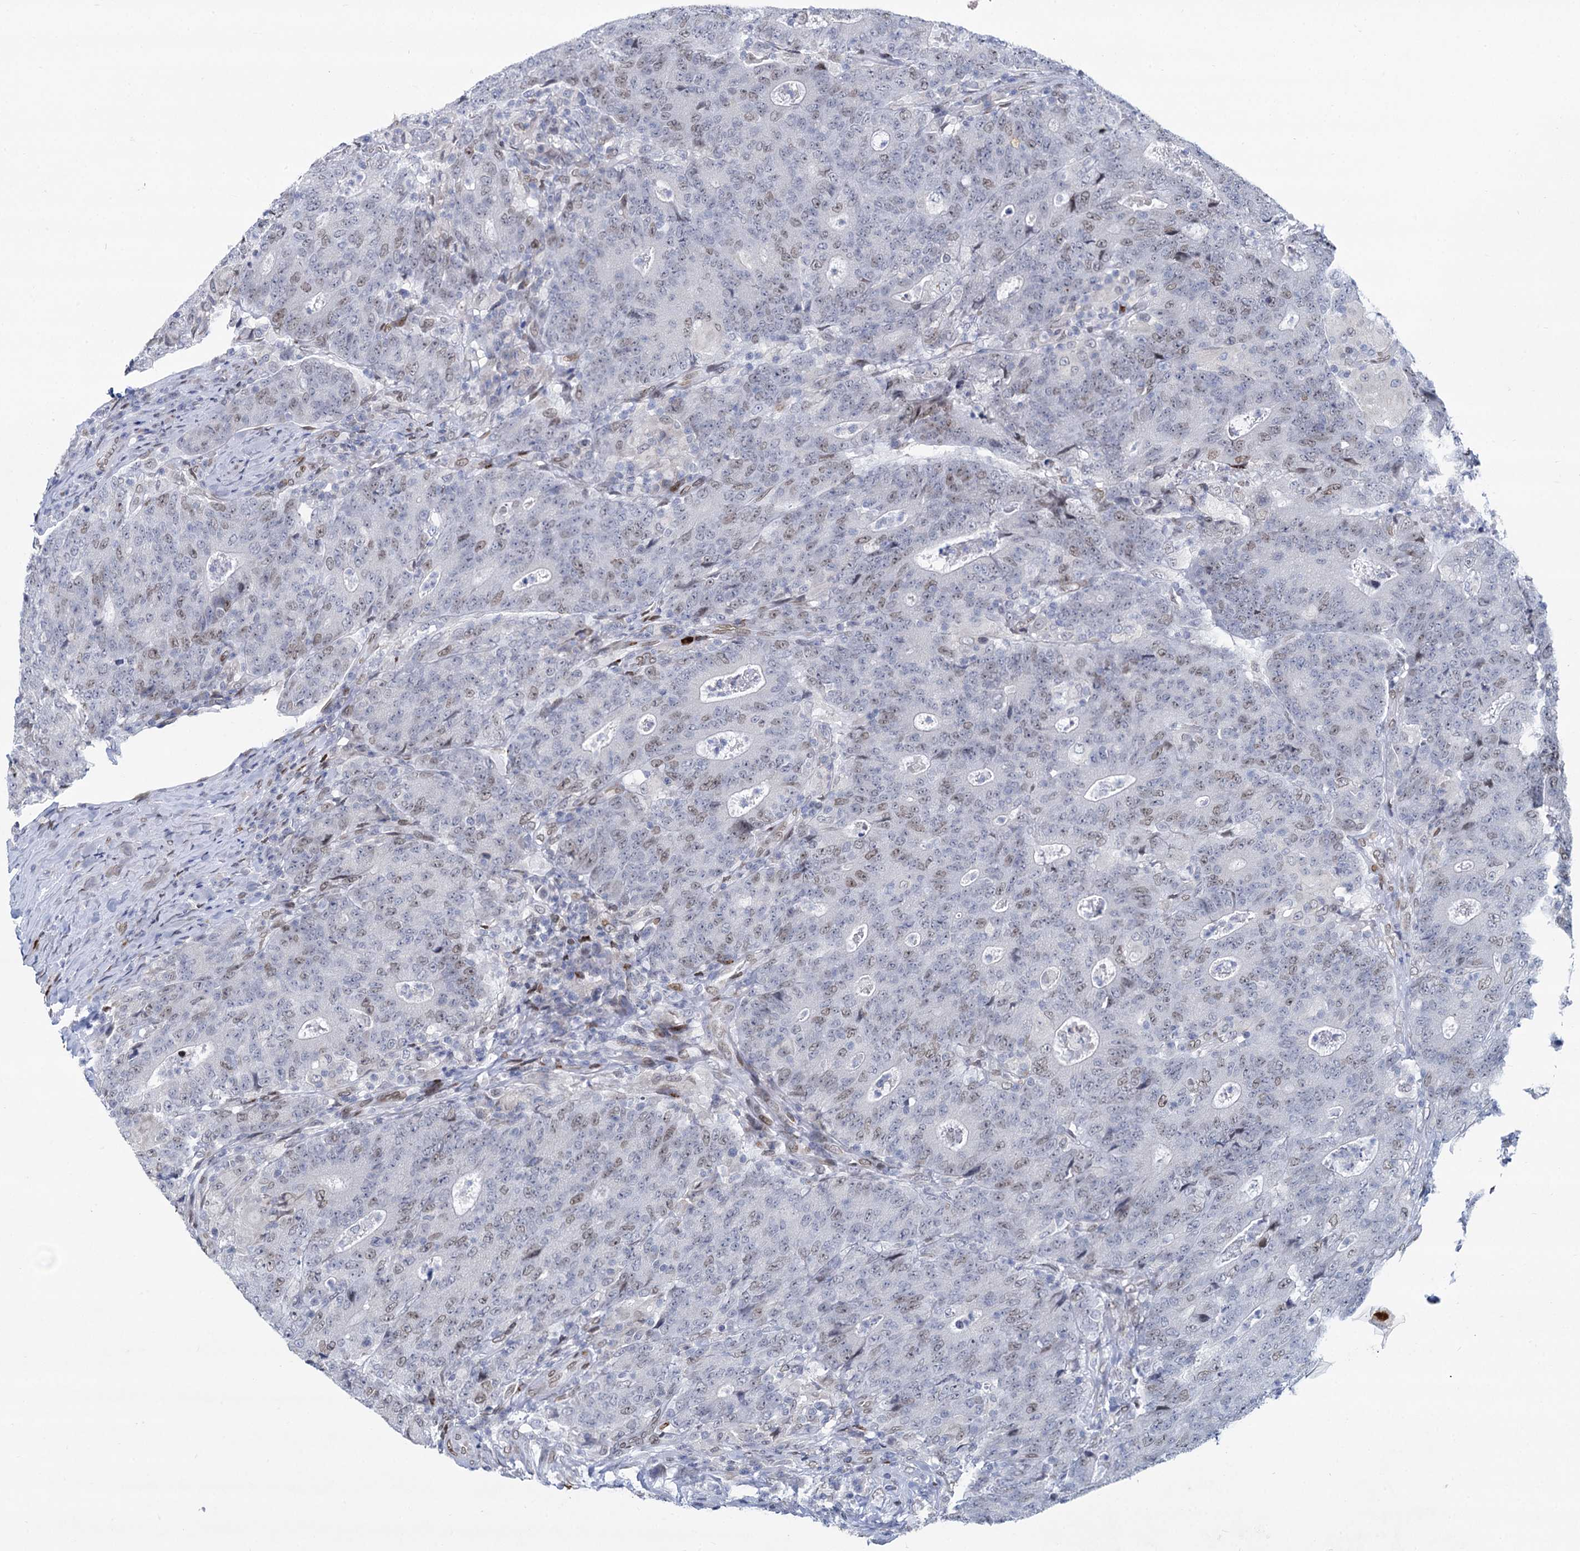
{"staining": {"intensity": "weak", "quantity": "25%-75%", "location": "nuclear"}, "tissue": "colorectal cancer", "cell_type": "Tumor cells", "image_type": "cancer", "snomed": [{"axis": "morphology", "description": "Adenocarcinoma, NOS"}, {"axis": "topography", "description": "Colon"}], "caption": "This is an image of immunohistochemistry staining of colorectal cancer, which shows weak staining in the nuclear of tumor cells.", "gene": "PRSS35", "patient": {"sex": "female", "age": 75}}